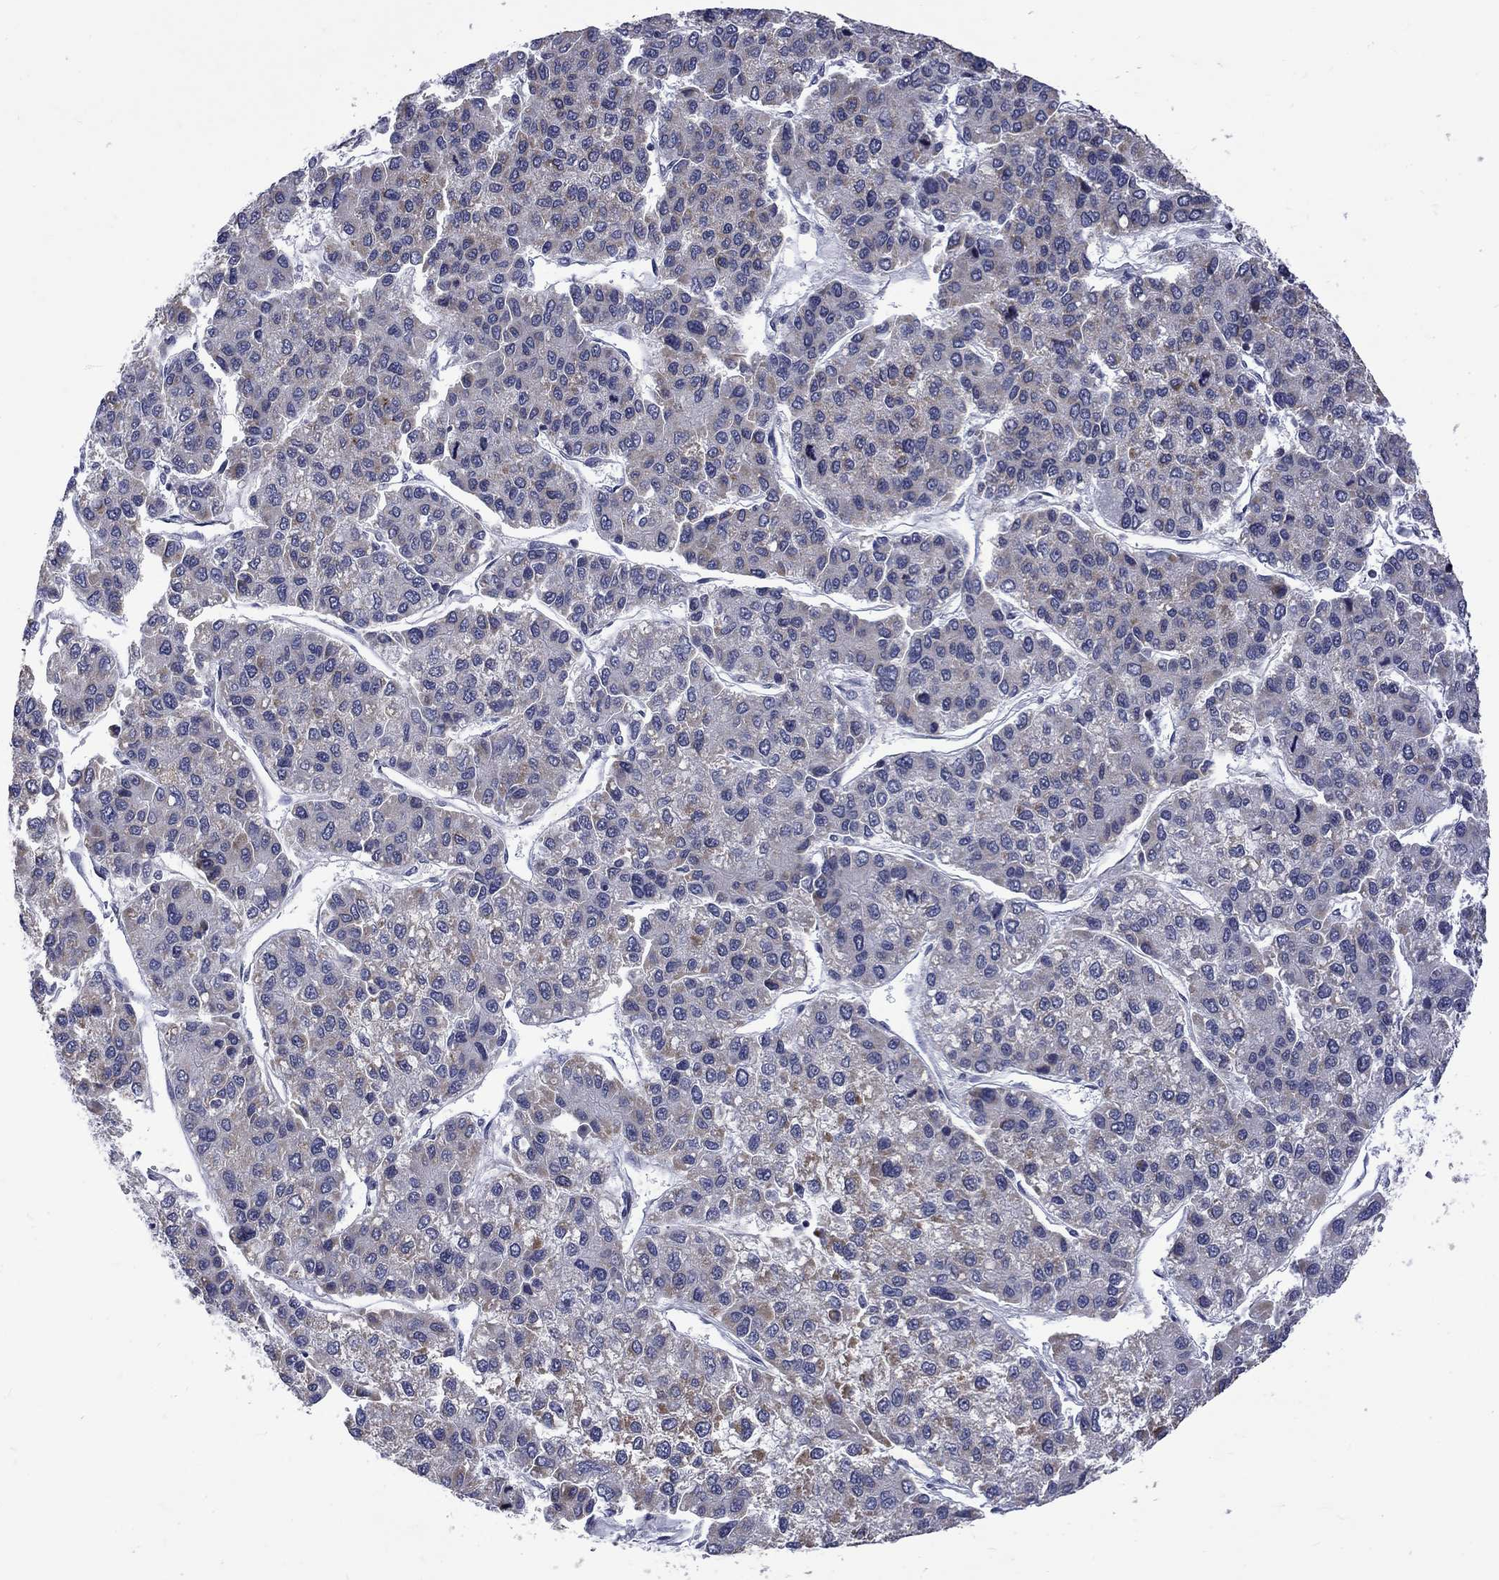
{"staining": {"intensity": "moderate", "quantity": "<25%", "location": "cytoplasmic/membranous"}, "tissue": "liver cancer", "cell_type": "Tumor cells", "image_type": "cancer", "snomed": [{"axis": "morphology", "description": "Carcinoma, Hepatocellular, NOS"}, {"axis": "topography", "description": "Liver"}], "caption": "Moderate cytoplasmic/membranous protein staining is identified in about <25% of tumor cells in liver cancer. (brown staining indicates protein expression, while blue staining denotes nuclei).", "gene": "SH2B1", "patient": {"sex": "female", "age": 66}}